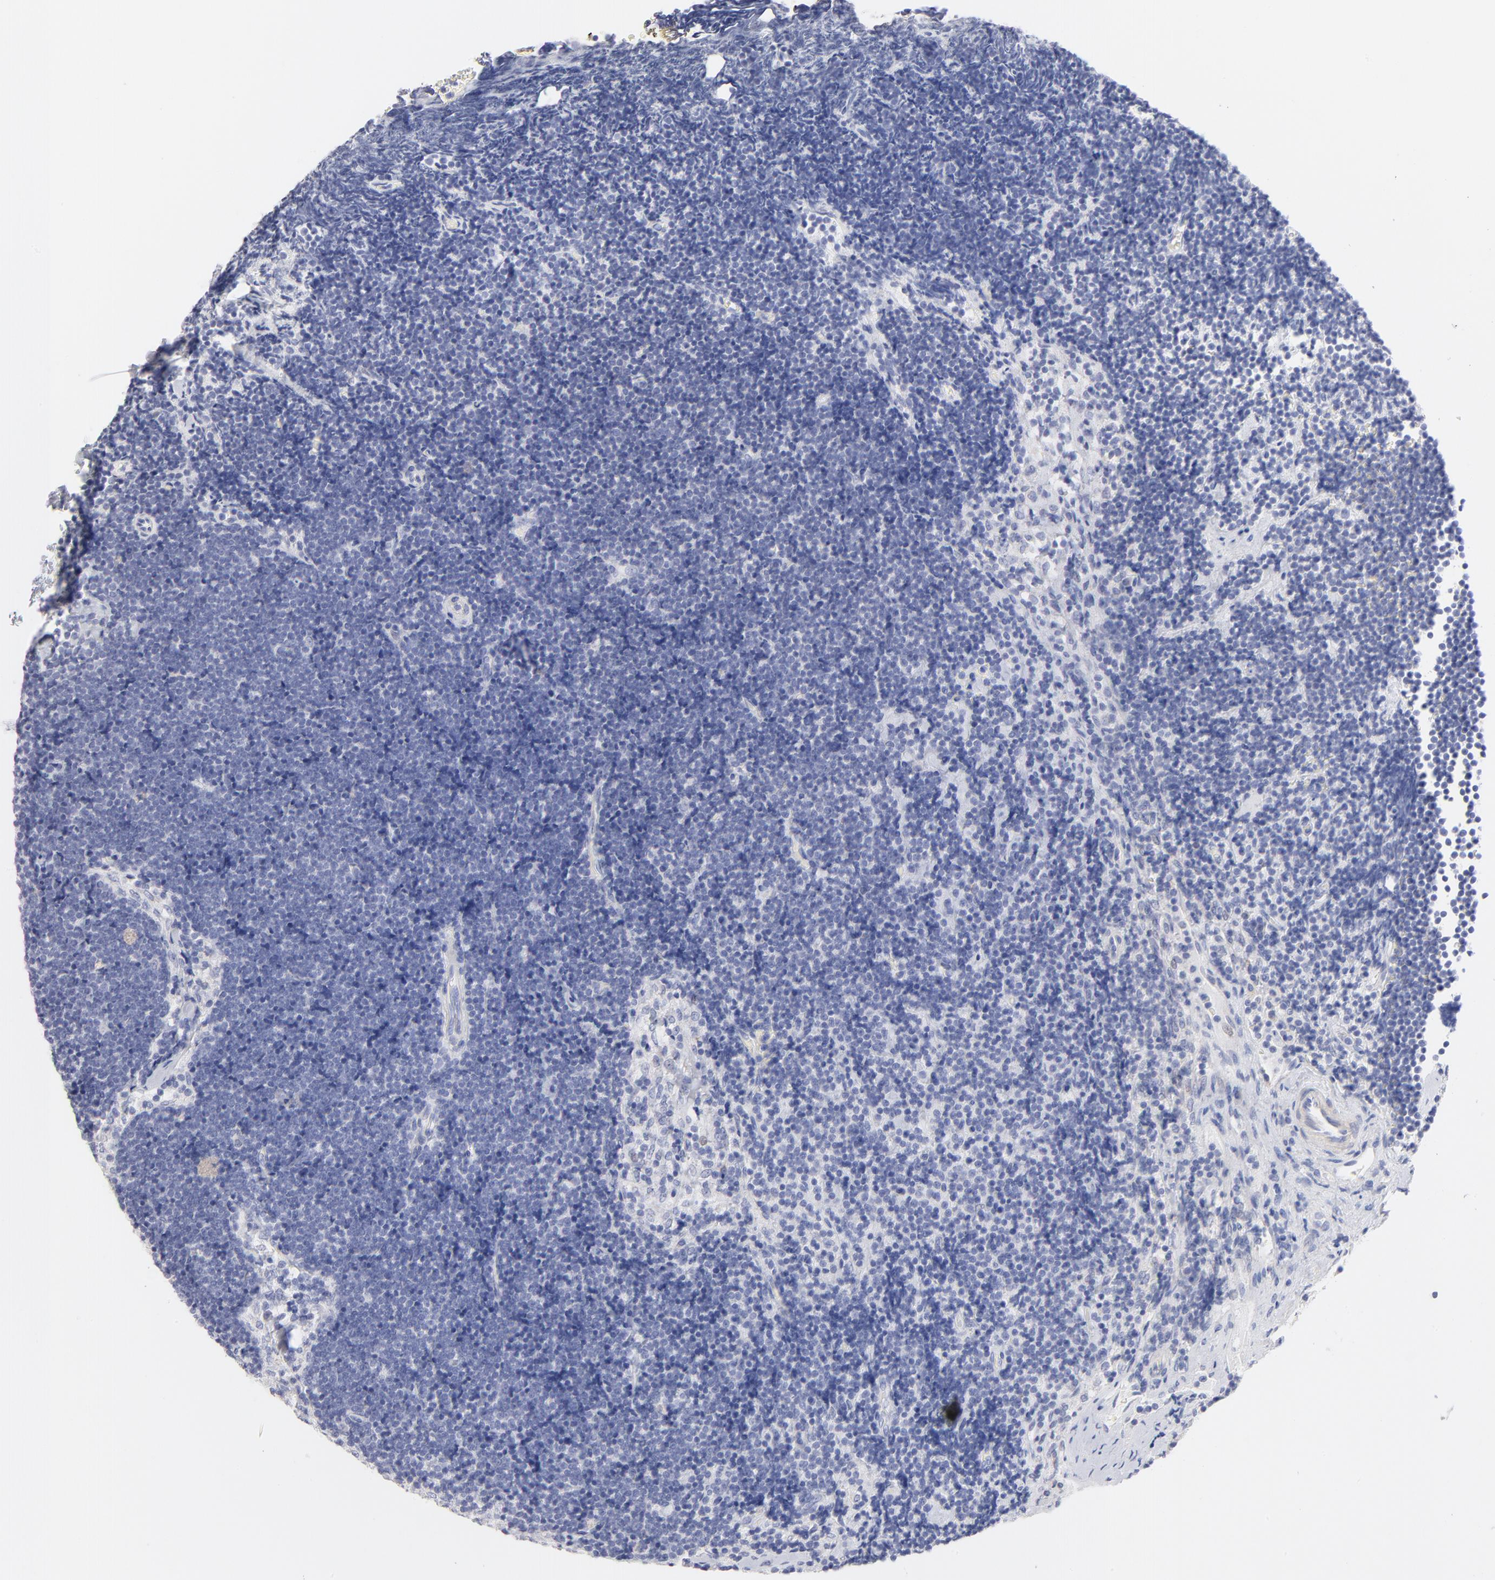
{"staining": {"intensity": "negative", "quantity": "none", "location": "none"}, "tissue": "lymph node", "cell_type": "Germinal center cells", "image_type": "normal", "snomed": [{"axis": "morphology", "description": "Normal tissue, NOS"}, {"axis": "topography", "description": "Lymph node"}], "caption": "The photomicrograph displays no staining of germinal center cells in benign lymph node.", "gene": "TST", "patient": {"sex": "male", "age": 63}}